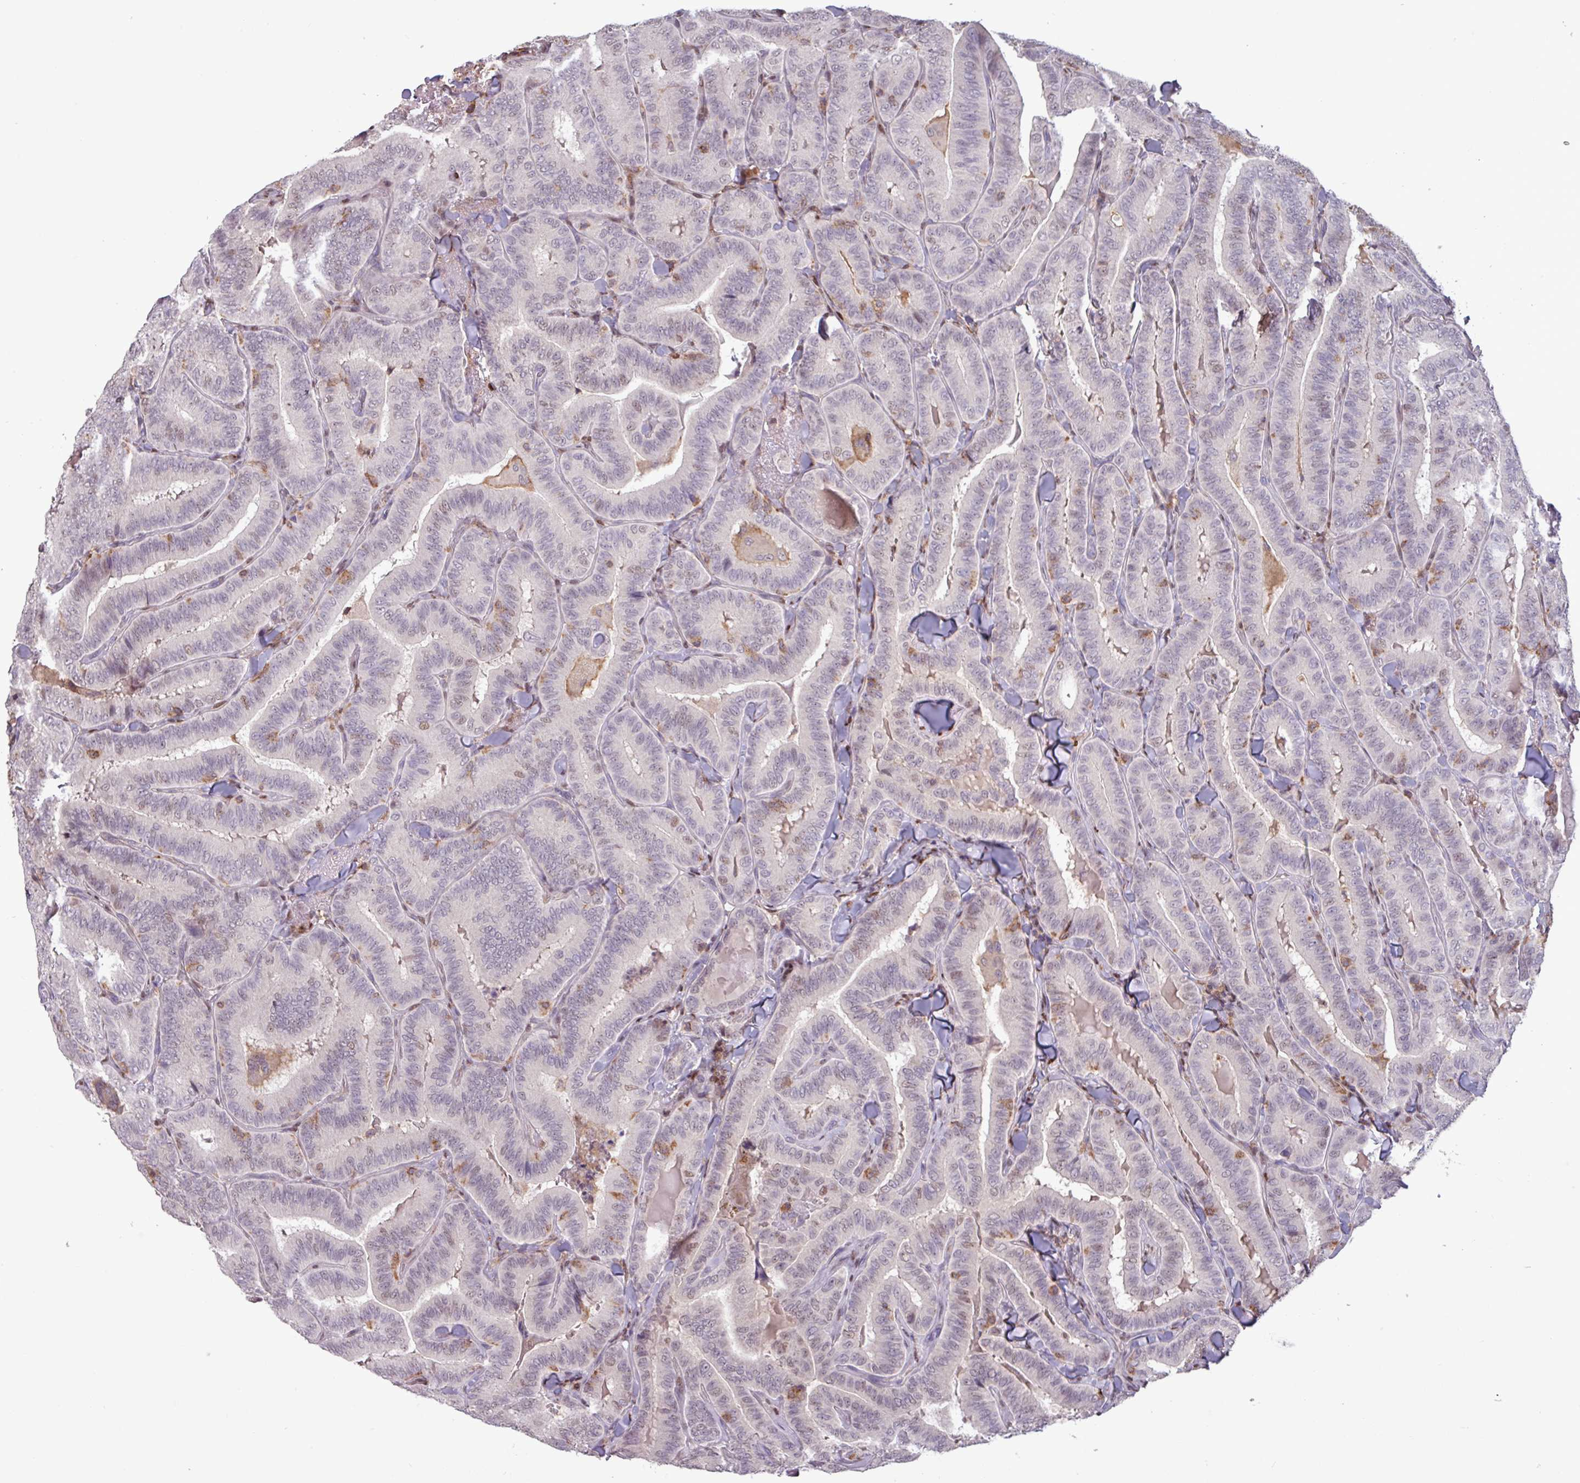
{"staining": {"intensity": "weak", "quantity": "<25%", "location": "nuclear"}, "tissue": "thyroid cancer", "cell_type": "Tumor cells", "image_type": "cancer", "snomed": [{"axis": "morphology", "description": "Papillary adenocarcinoma, NOS"}, {"axis": "topography", "description": "Thyroid gland"}], "caption": "Protein analysis of thyroid cancer (papillary adenocarcinoma) exhibits no significant staining in tumor cells. (Immunohistochemistry (ihc), brightfield microscopy, high magnification).", "gene": "PRRX1", "patient": {"sex": "male", "age": 61}}